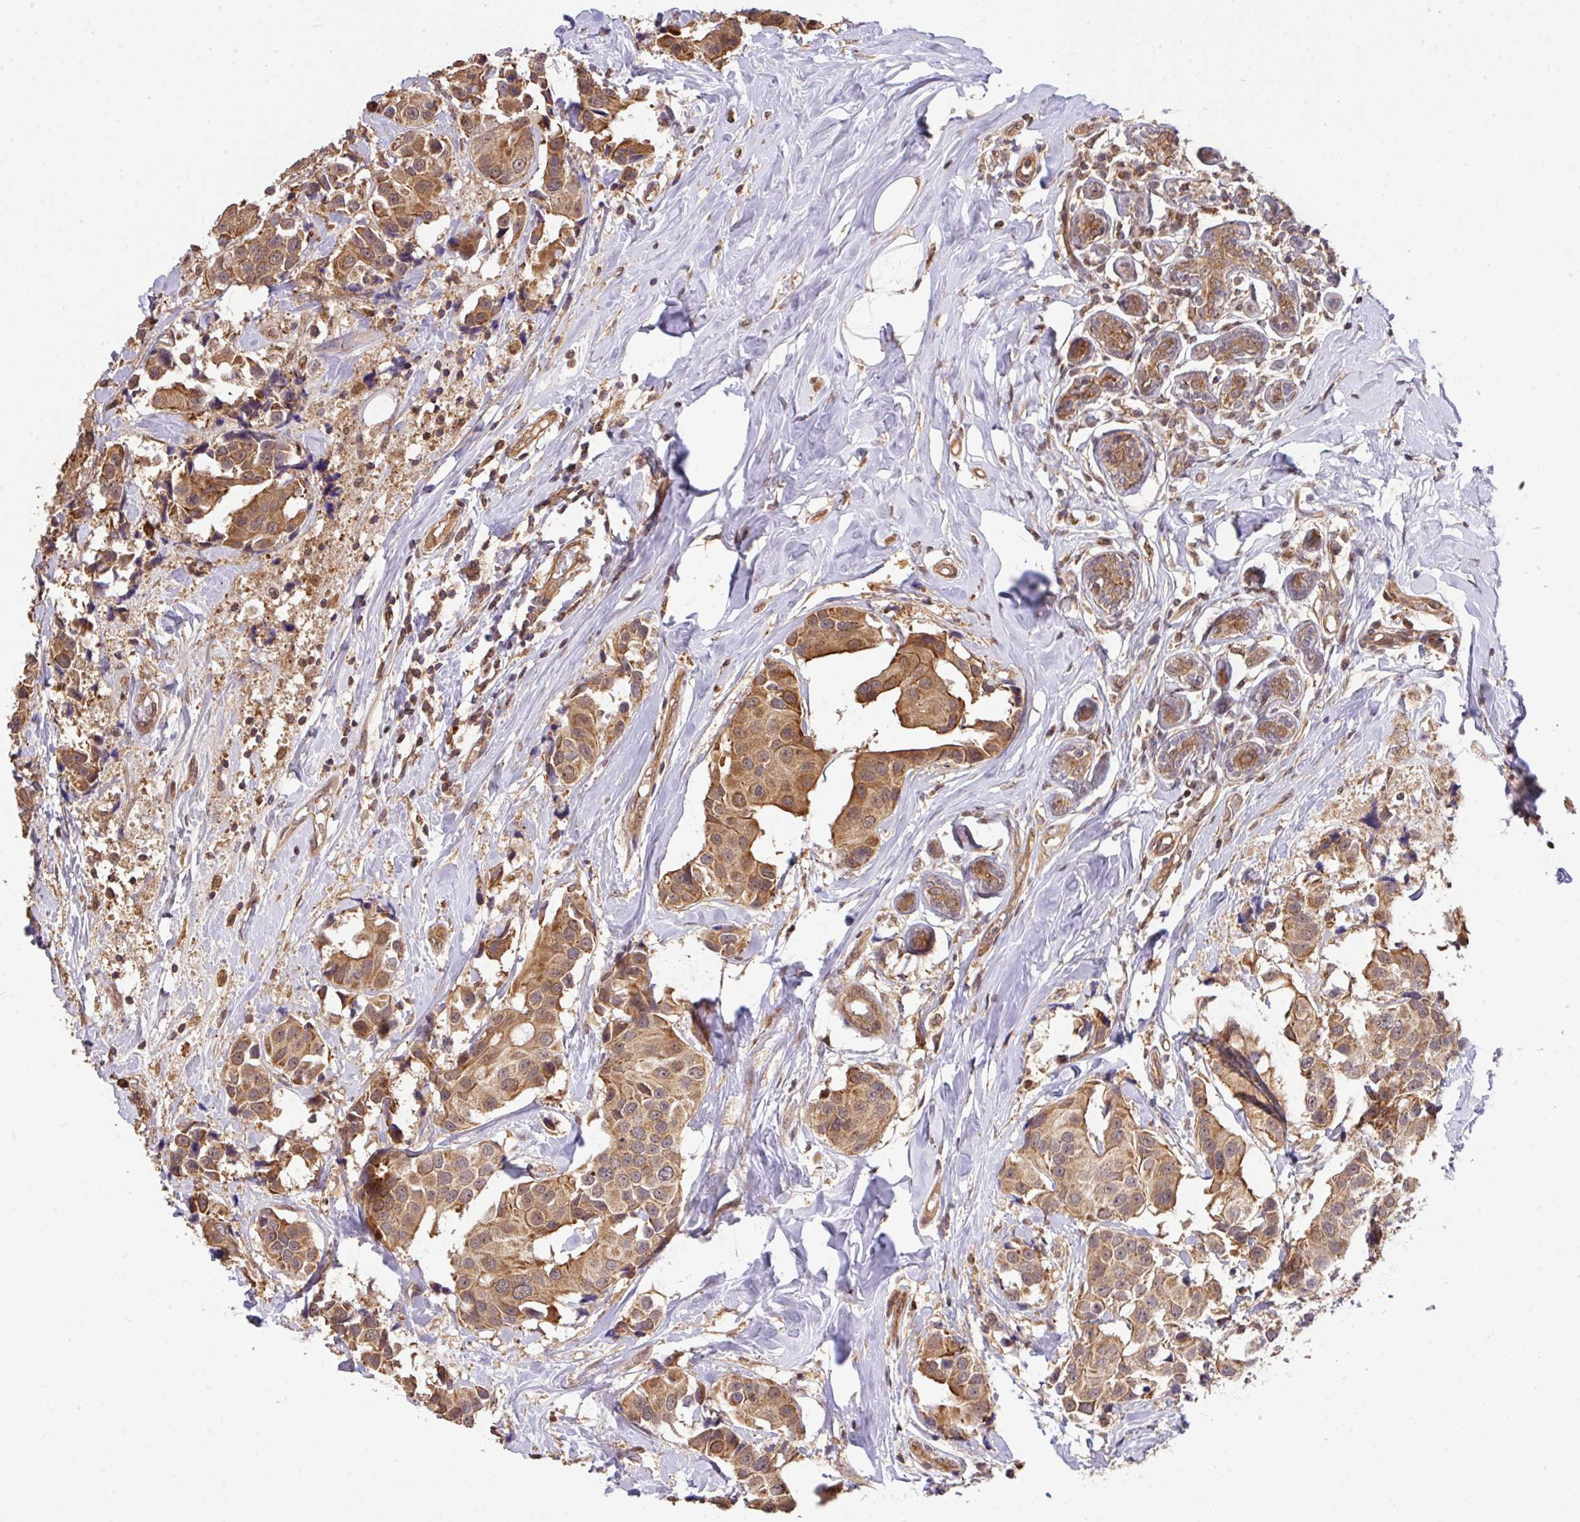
{"staining": {"intensity": "moderate", "quantity": ">75%", "location": "cytoplasmic/membranous"}, "tissue": "breast cancer", "cell_type": "Tumor cells", "image_type": "cancer", "snomed": [{"axis": "morphology", "description": "Normal tissue, NOS"}, {"axis": "morphology", "description": "Duct carcinoma"}, {"axis": "topography", "description": "Breast"}], "caption": "Immunohistochemistry (IHC) photomicrograph of breast infiltrating ductal carcinoma stained for a protein (brown), which displays medium levels of moderate cytoplasmic/membranous staining in approximately >75% of tumor cells.", "gene": "ARPIN", "patient": {"sex": "female", "age": 39}}